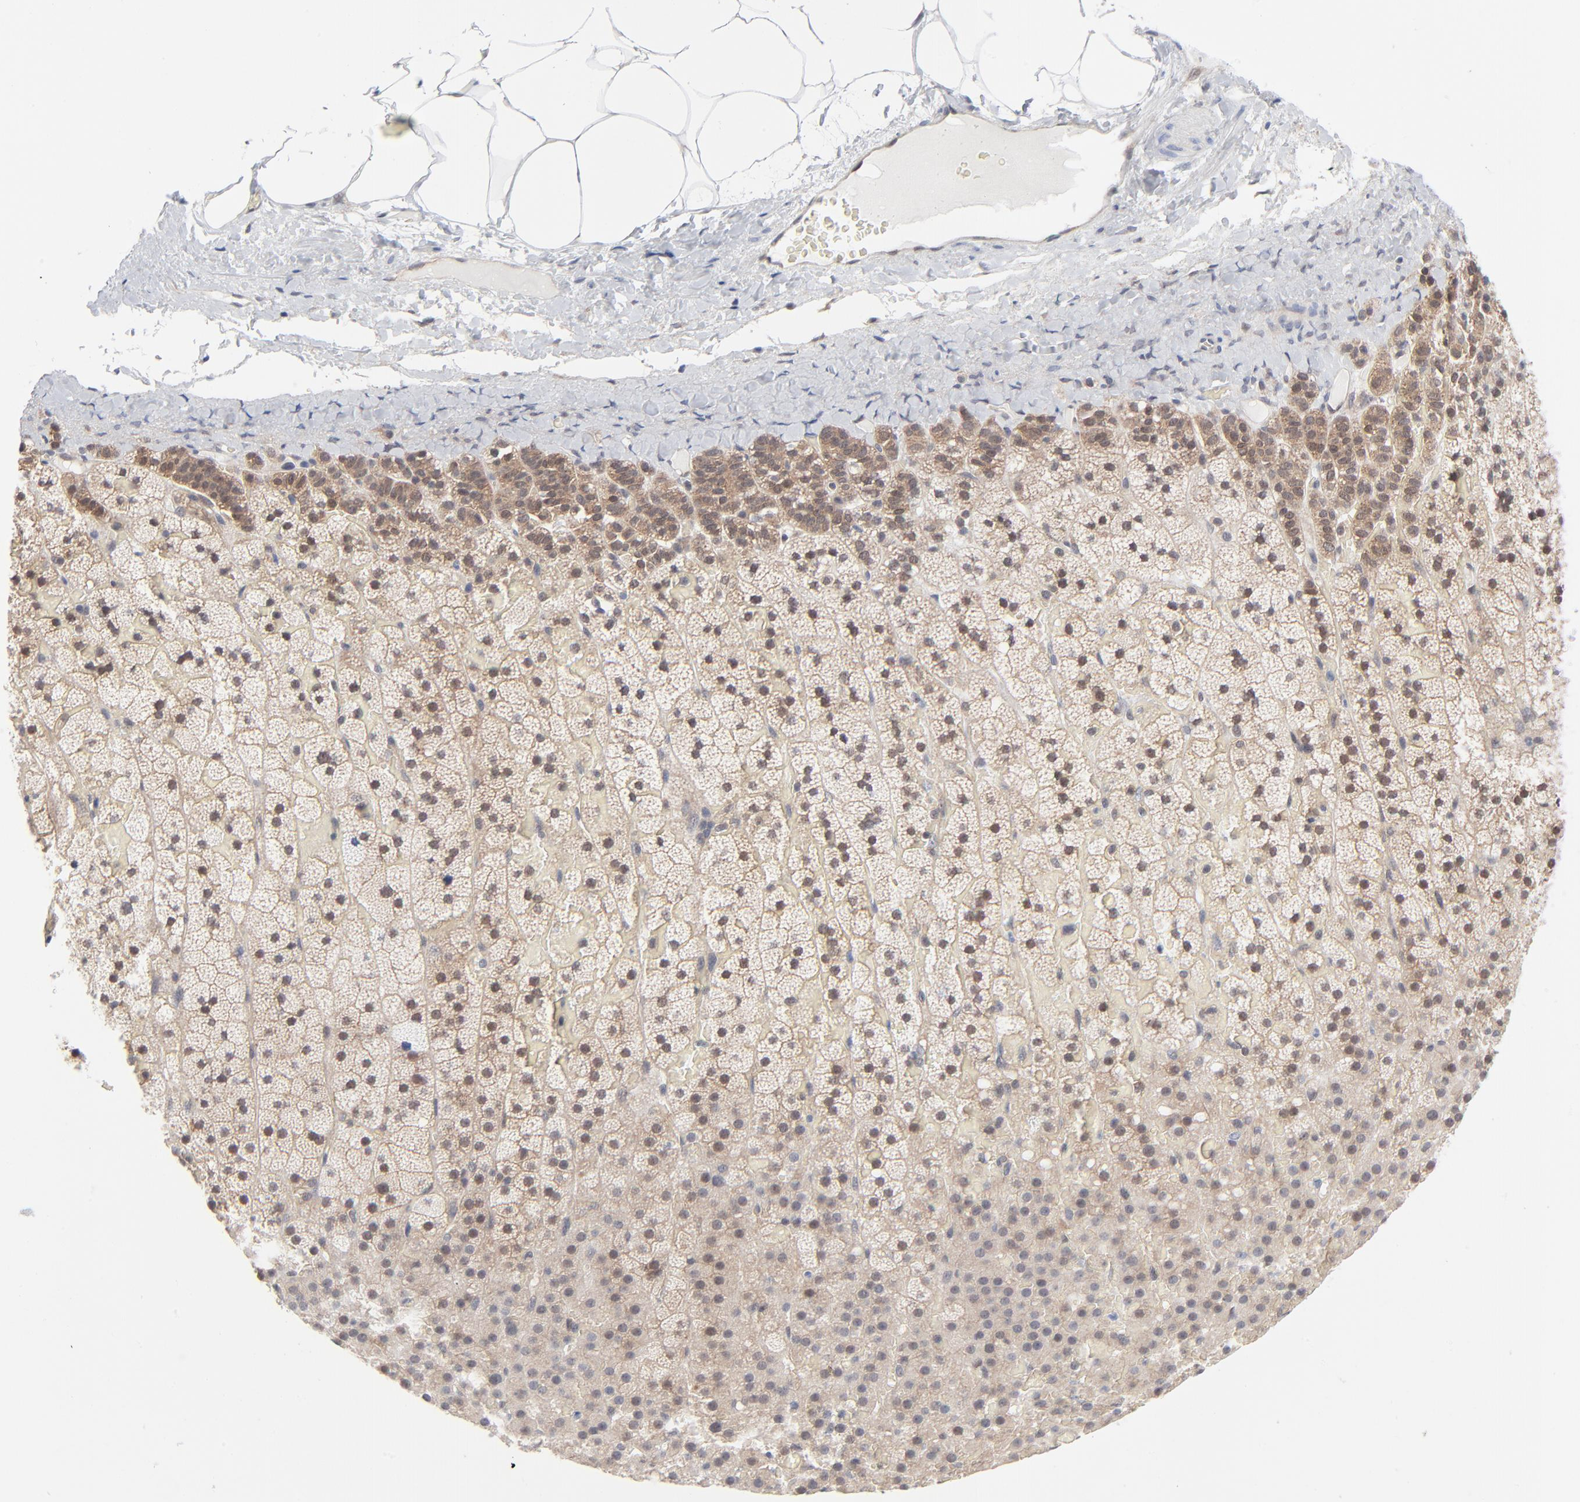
{"staining": {"intensity": "moderate", "quantity": "25%-75%", "location": "cytoplasmic/membranous"}, "tissue": "adrenal gland", "cell_type": "Glandular cells", "image_type": "normal", "snomed": [{"axis": "morphology", "description": "Normal tissue, NOS"}, {"axis": "topography", "description": "Adrenal gland"}], "caption": "DAB immunohistochemical staining of benign human adrenal gland reveals moderate cytoplasmic/membranous protein positivity in about 25%-75% of glandular cells.", "gene": "RPS6KB1", "patient": {"sex": "male", "age": 35}}